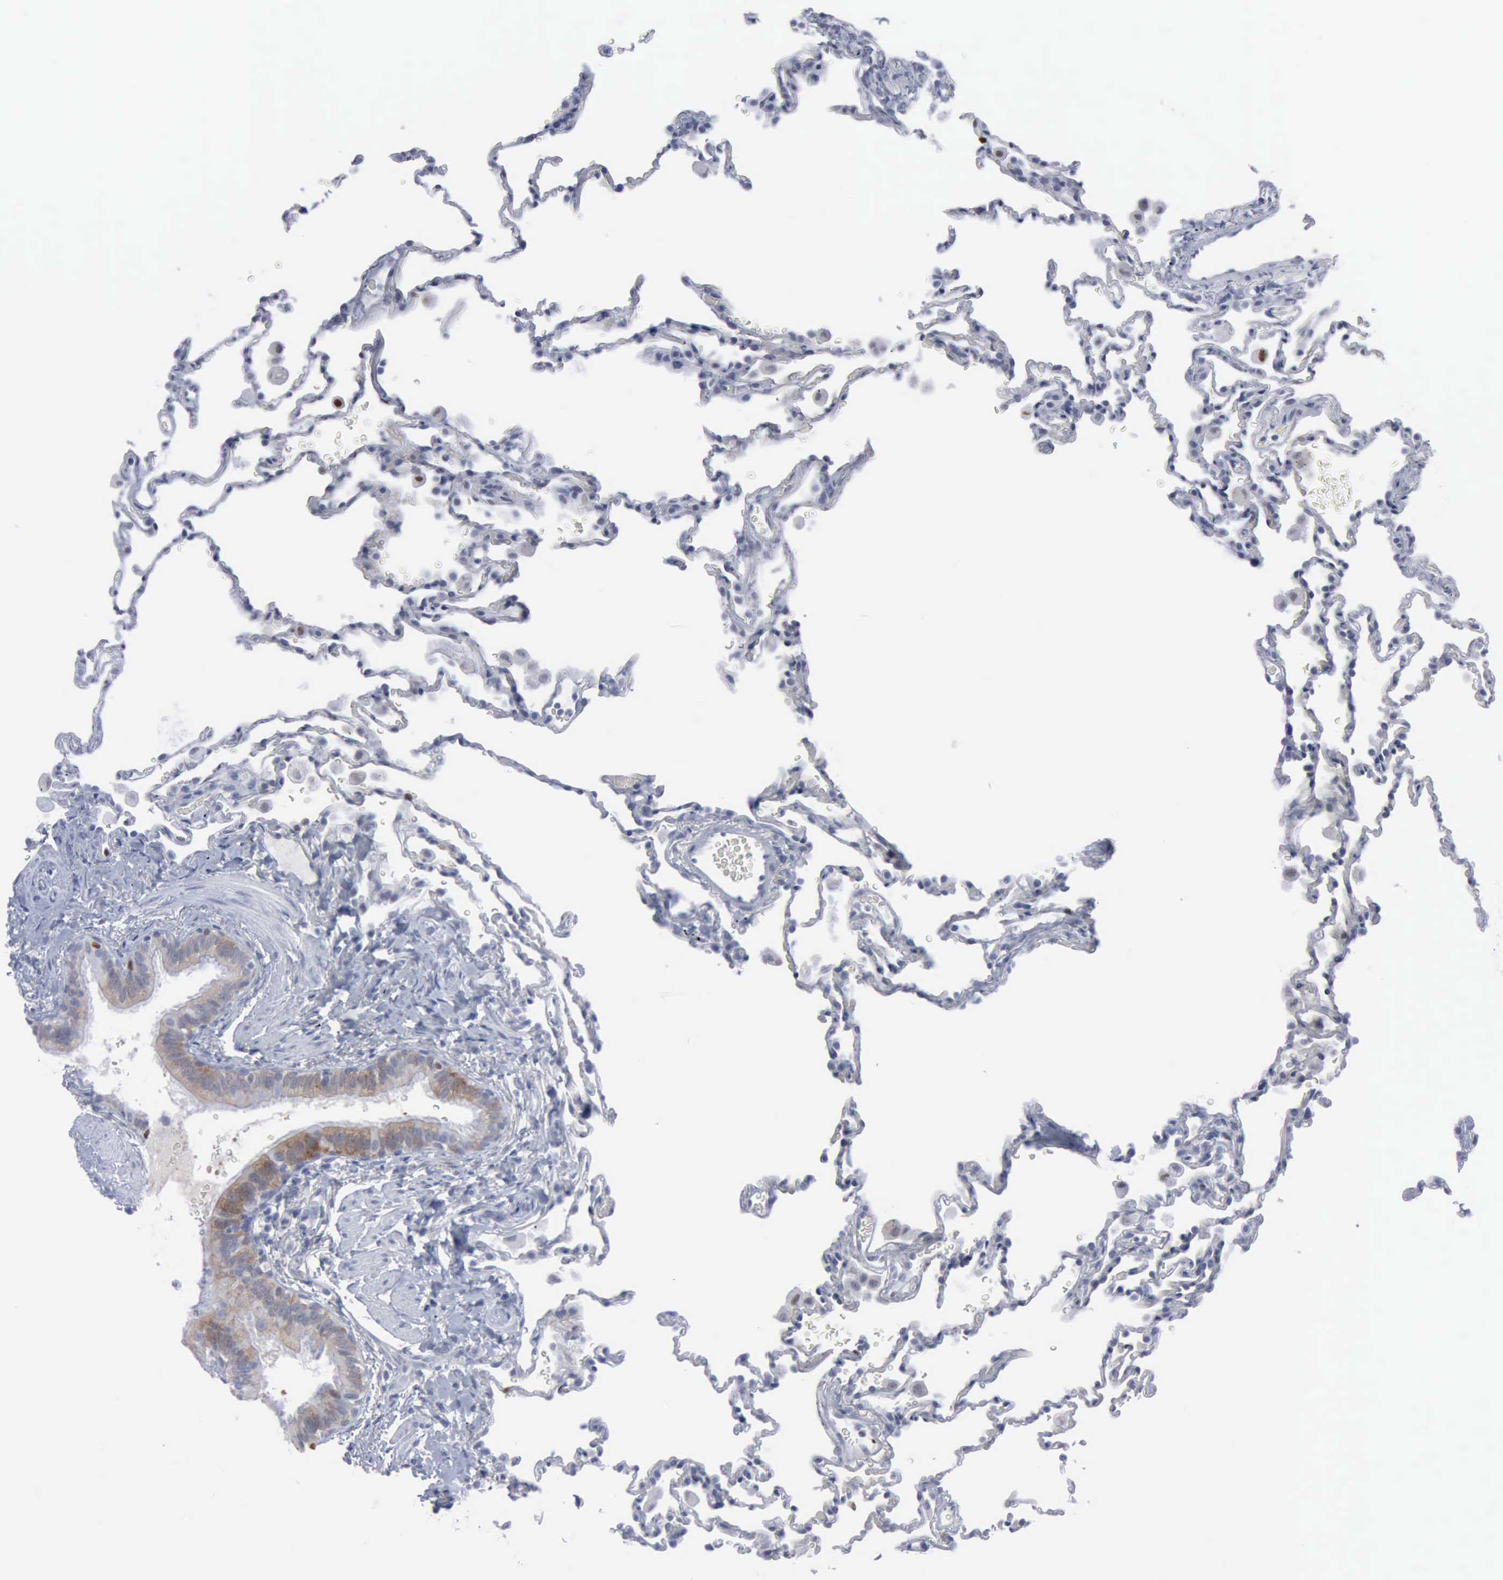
{"staining": {"intensity": "negative", "quantity": "none", "location": "none"}, "tissue": "lung", "cell_type": "Alveolar cells", "image_type": "normal", "snomed": [{"axis": "morphology", "description": "Normal tissue, NOS"}, {"axis": "topography", "description": "Lung"}], "caption": "Immunohistochemistry image of unremarkable lung: lung stained with DAB (3,3'-diaminobenzidine) reveals no significant protein expression in alveolar cells. The staining is performed using DAB brown chromogen with nuclei counter-stained in using hematoxylin.", "gene": "MCM5", "patient": {"sex": "male", "age": 59}}